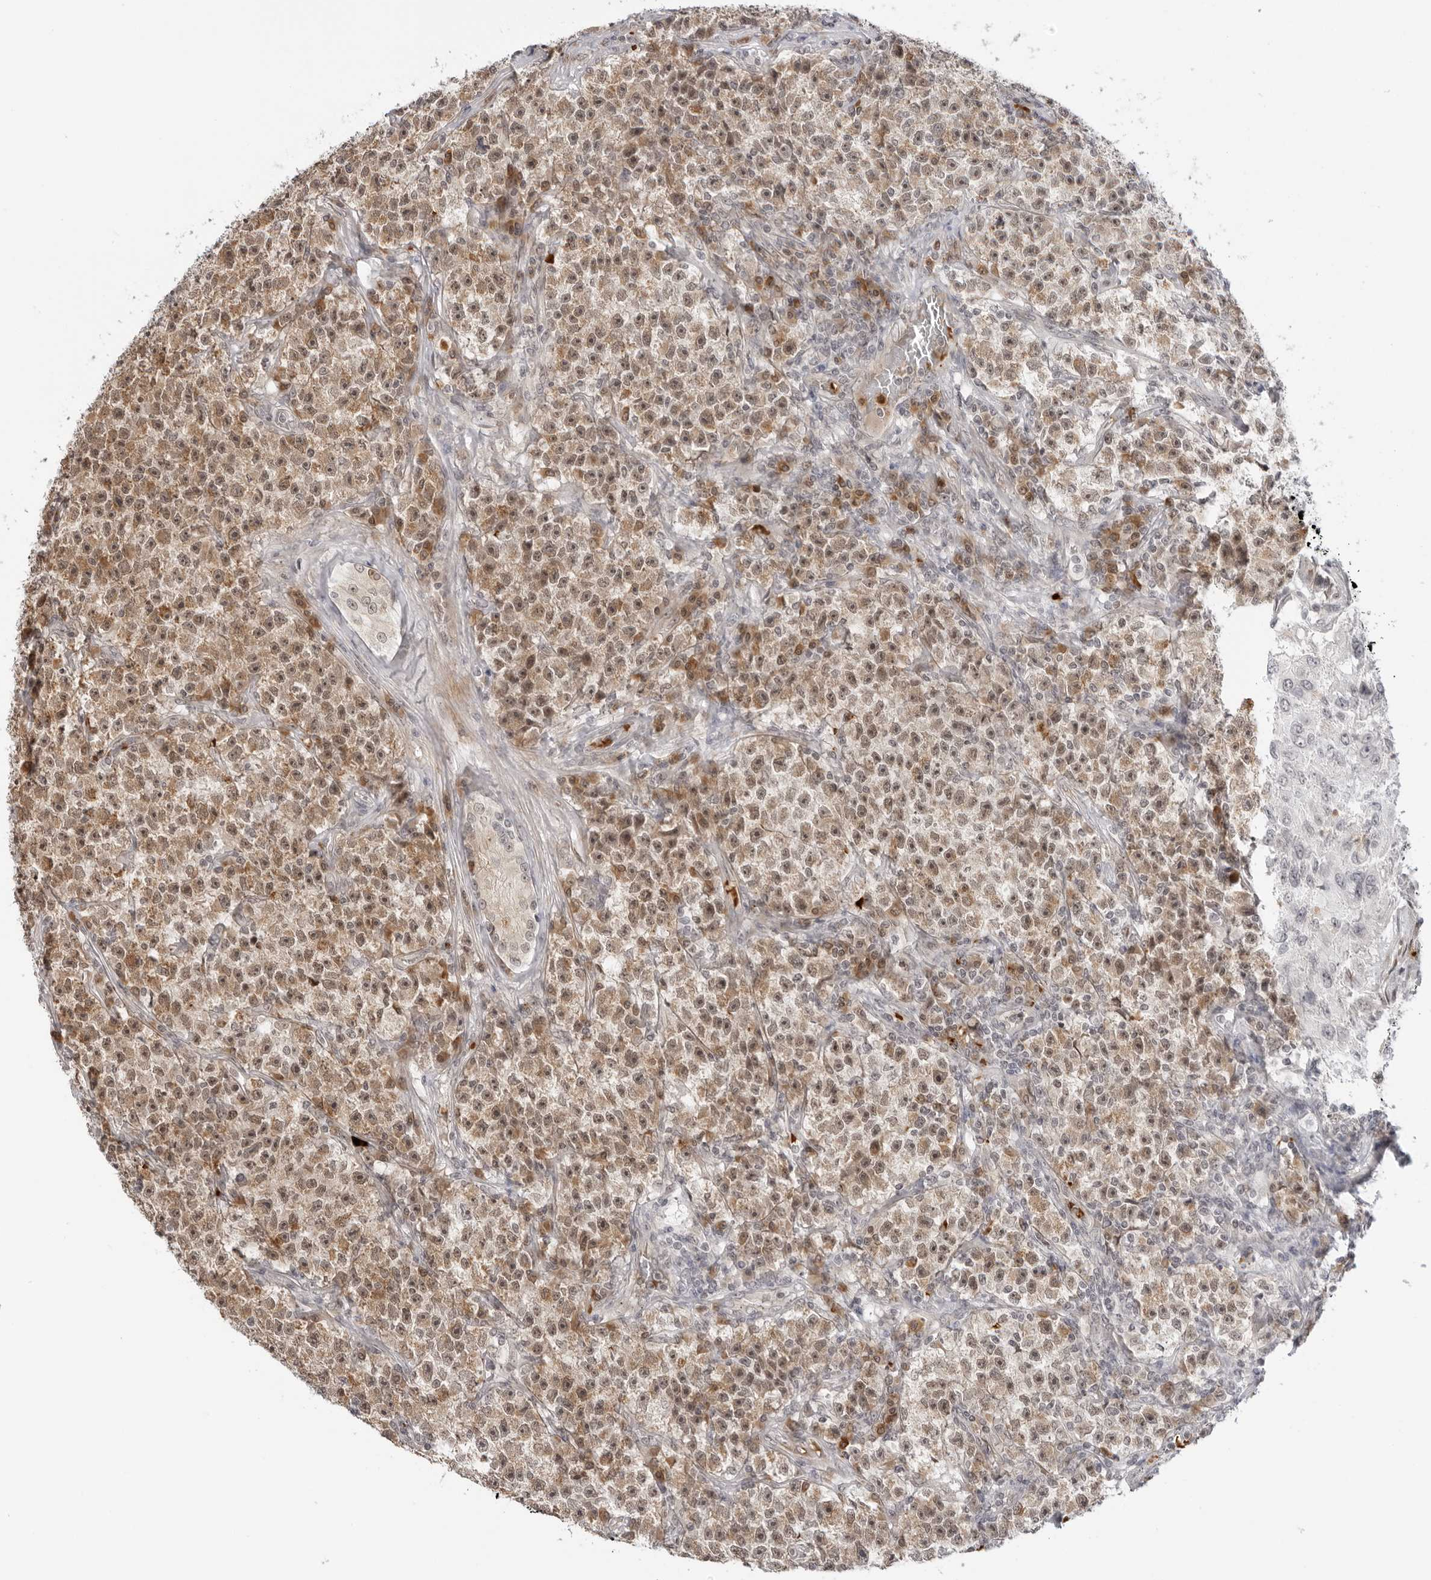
{"staining": {"intensity": "moderate", "quantity": ">75%", "location": "cytoplasmic/membranous"}, "tissue": "testis cancer", "cell_type": "Tumor cells", "image_type": "cancer", "snomed": [{"axis": "morphology", "description": "Seminoma, NOS"}, {"axis": "topography", "description": "Testis"}], "caption": "Brown immunohistochemical staining in seminoma (testis) demonstrates moderate cytoplasmic/membranous staining in about >75% of tumor cells.", "gene": "SUGCT", "patient": {"sex": "male", "age": 22}}